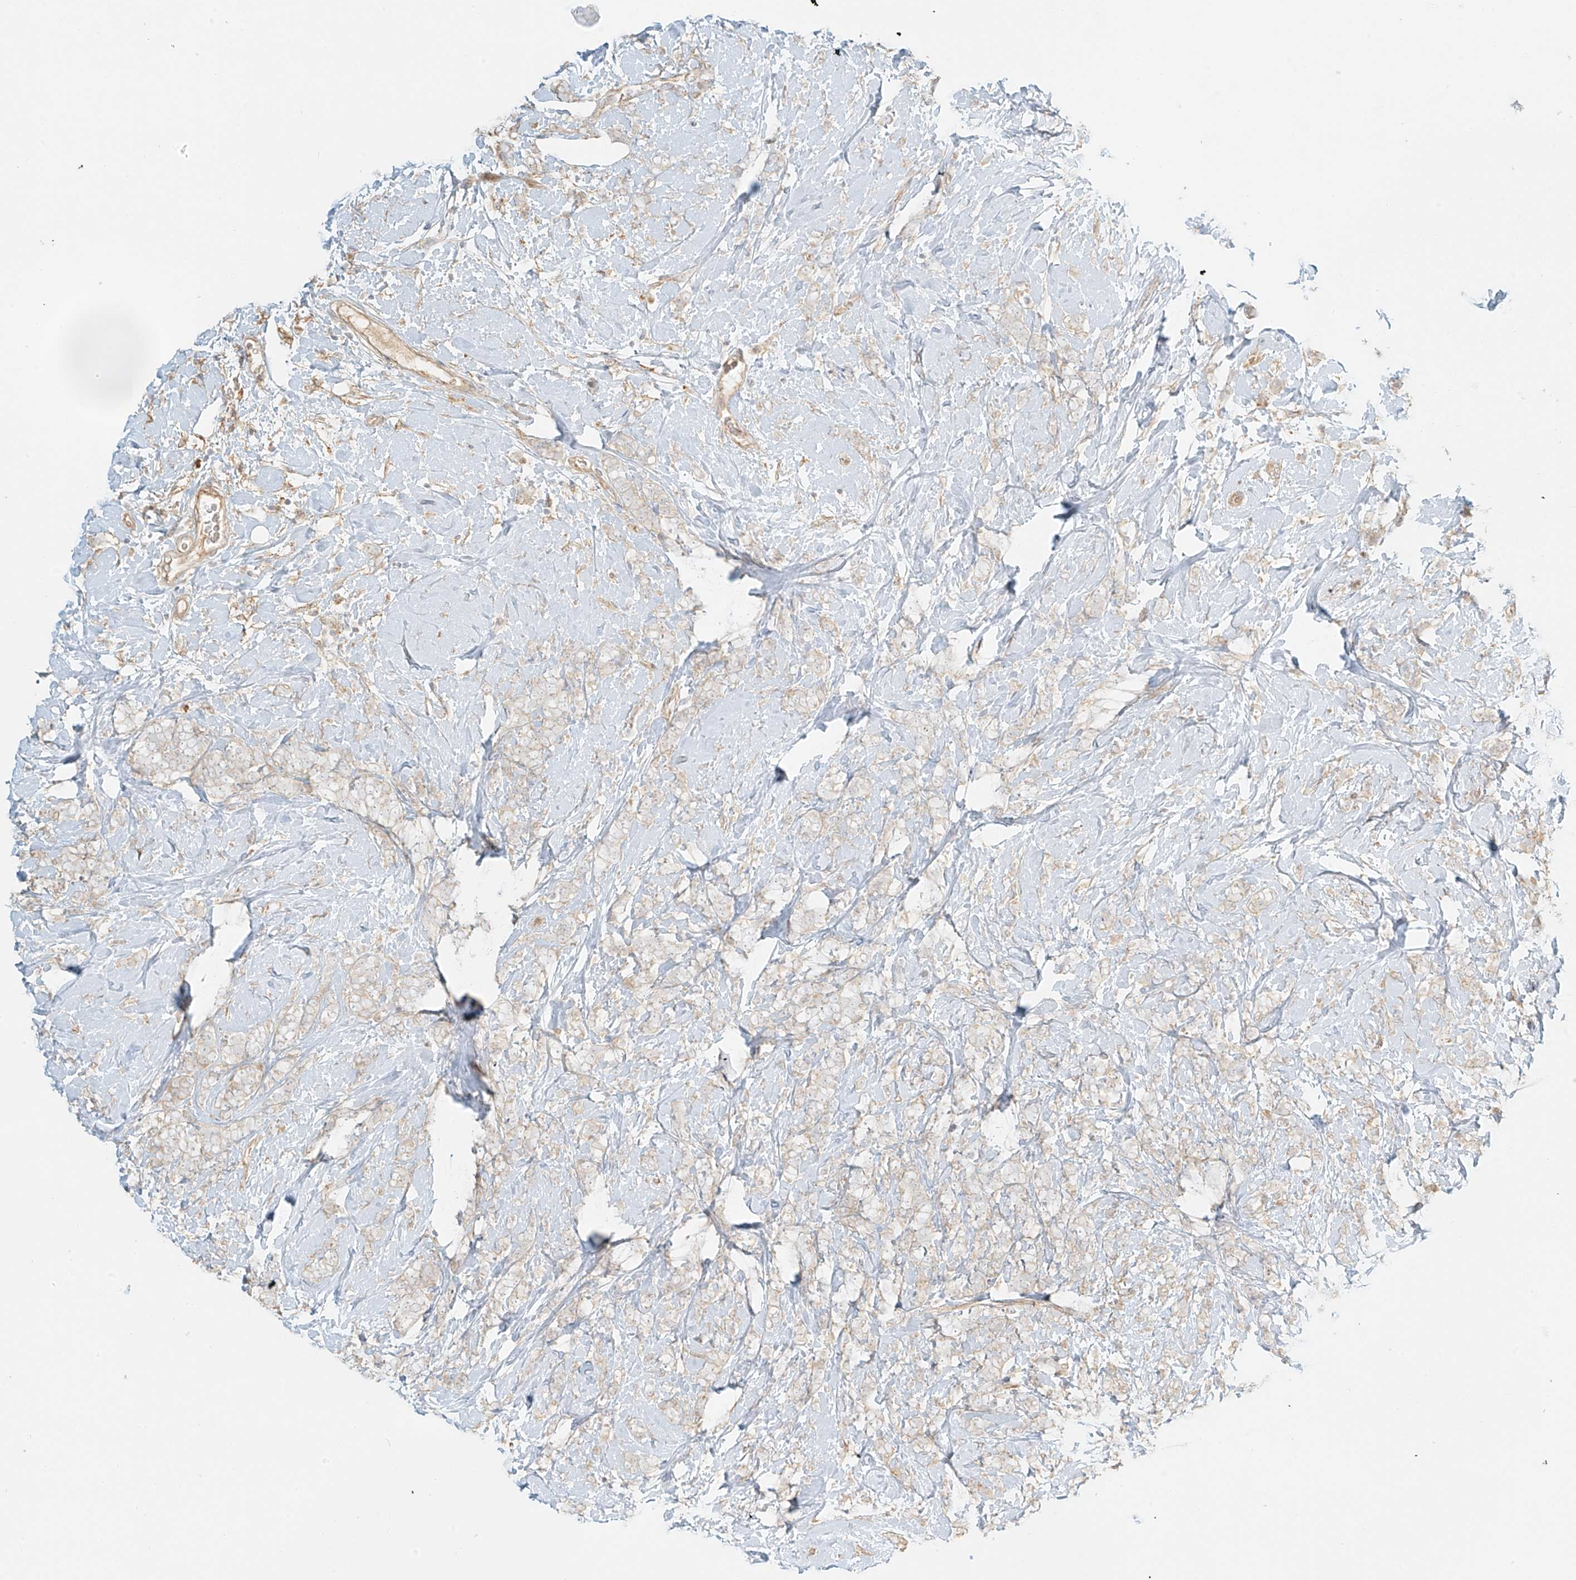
{"staining": {"intensity": "weak", "quantity": "<25%", "location": "cytoplasmic/membranous"}, "tissue": "breast cancer", "cell_type": "Tumor cells", "image_type": "cancer", "snomed": [{"axis": "morphology", "description": "Lobular carcinoma"}, {"axis": "topography", "description": "Breast"}], "caption": "IHC of human lobular carcinoma (breast) reveals no positivity in tumor cells.", "gene": "UPK1B", "patient": {"sex": "female", "age": 58}}